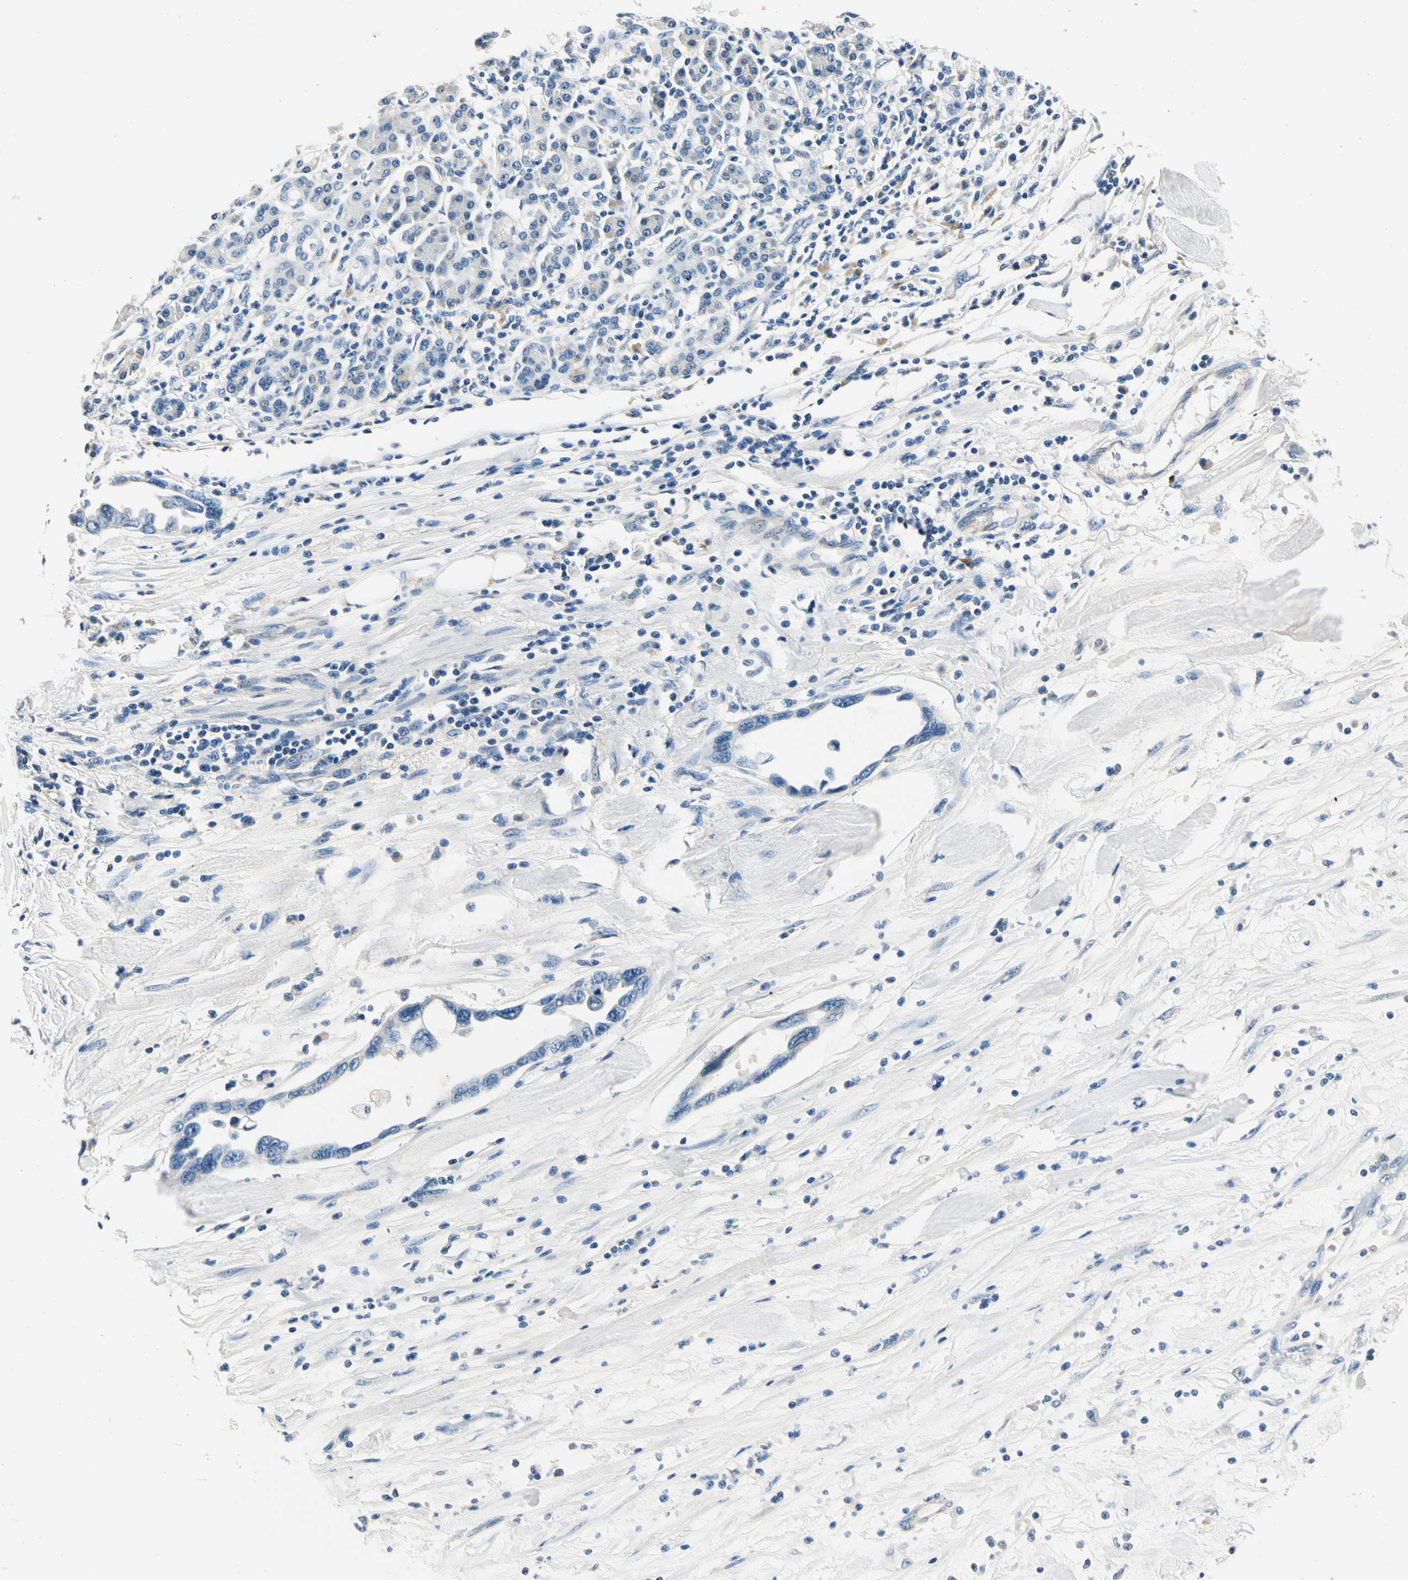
{"staining": {"intensity": "negative", "quantity": "none", "location": "none"}, "tissue": "pancreatic cancer", "cell_type": "Tumor cells", "image_type": "cancer", "snomed": [{"axis": "morphology", "description": "Adenocarcinoma, NOS"}, {"axis": "topography", "description": "Pancreas"}], "caption": "Immunohistochemistry (IHC) histopathology image of human pancreatic cancer (adenocarcinoma) stained for a protein (brown), which exhibits no expression in tumor cells.", "gene": "TGFBR3", "patient": {"sex": "female", "age": 57}}